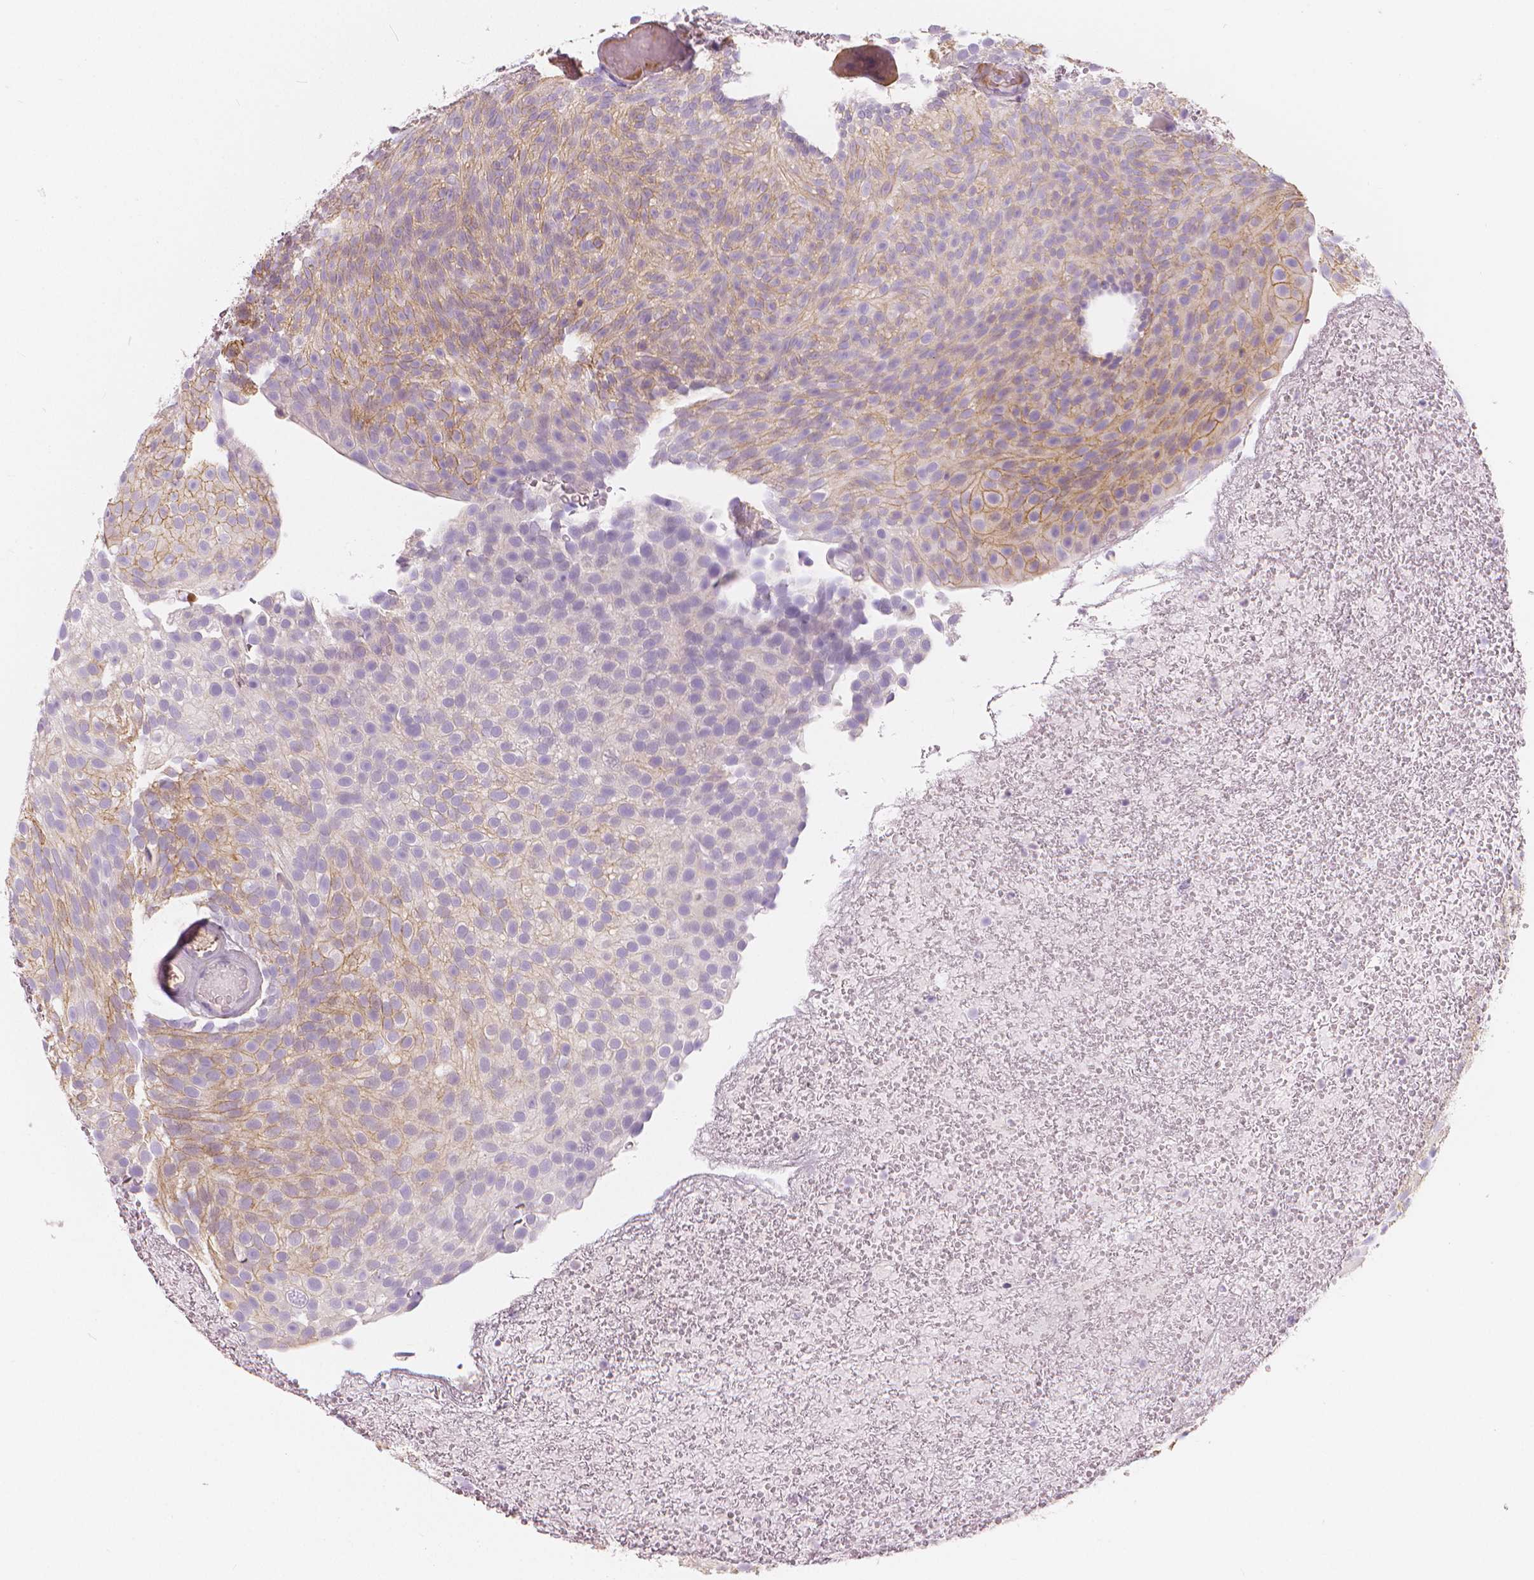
{"staining": {"intensity": "moderate", "quantity": "25%-75%", "location": "cytoplasmic/membranous"}, "tissue": "urothelial cancer", "cell_type": "Tumor cells", "image_type": "cancer", "snomed": [{"axis": "morphology", "description": "Urothelial carcinoma, Low grade"}, {"axis": "topography", "description": "Urinary bladder"}], "caption": "Urothelial carcinoma (low-grade) tissue reveals moderate cytoplasmic/membranous staining in about 25%-75% of tumor cells", "gene": "APOA4", "patient": {"sex": "male", "age": 78}}